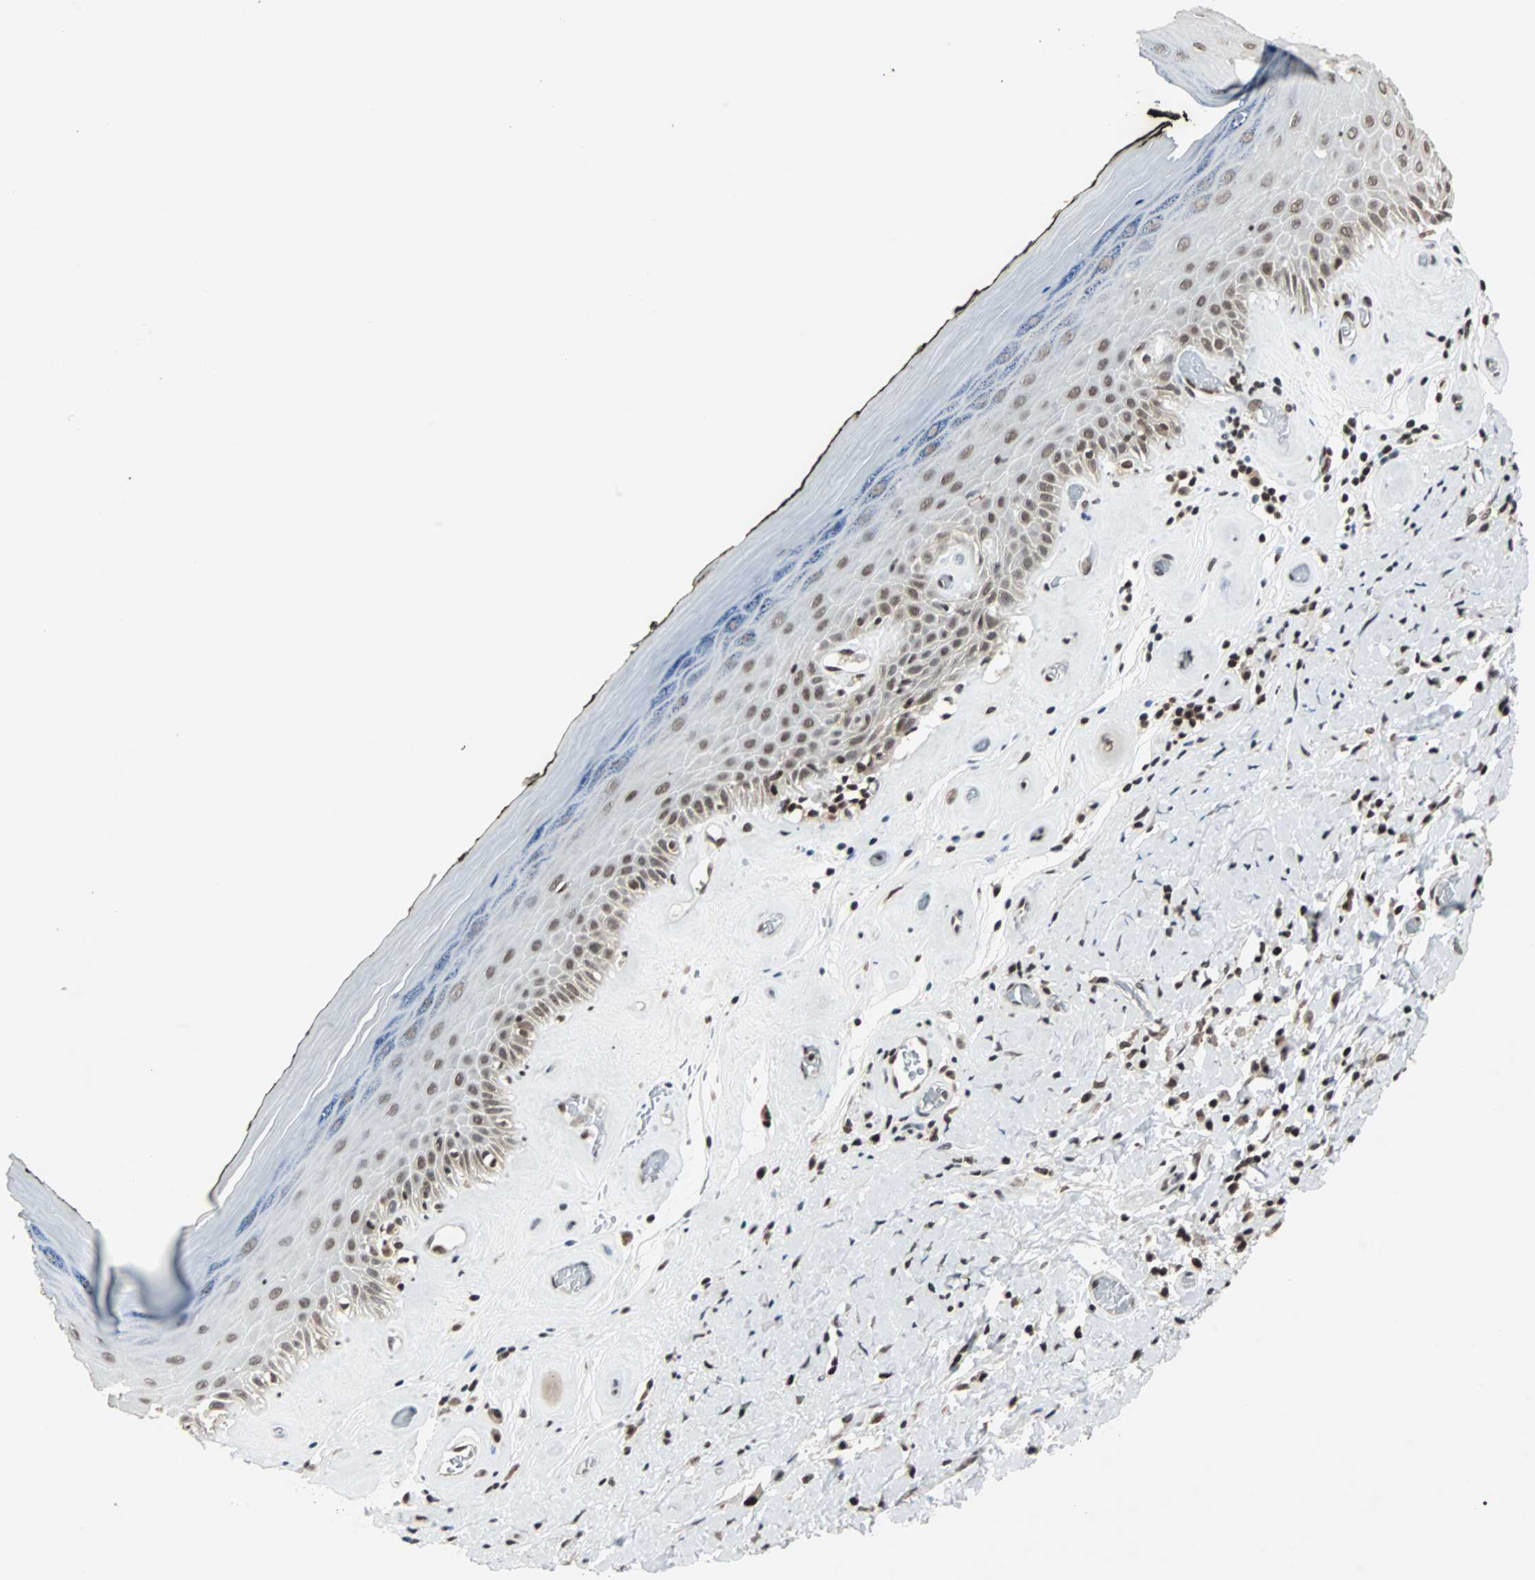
{"staining": {"intensity": "moderate", "quantity": ">75%", "location": "nuclear"}, "tissue": "skin", "cell_type": "Epidermal cells", "image_type": "normal", "snomed": [{"axis": "morphology", "description": "Normal tissue, NOS"}, {"axis": "morphology", "description": "Inflammation, NOS"}, {"axis": "topography", "description": "Vulva"}], "caption": "IHC staining of normal skin, which displays medium levels of moderate nuclear positivity in about >75% of epidermal cells indicating moderate nuclear protein positivity. The staining was performed using DAB (3,3'-diaminobenzidine) (brown) for protein detection and nuclei were counterstained in hematoxylin (blue).", "gene": "TERF2IP", "patient": {"sex": "female", "age": 84}}